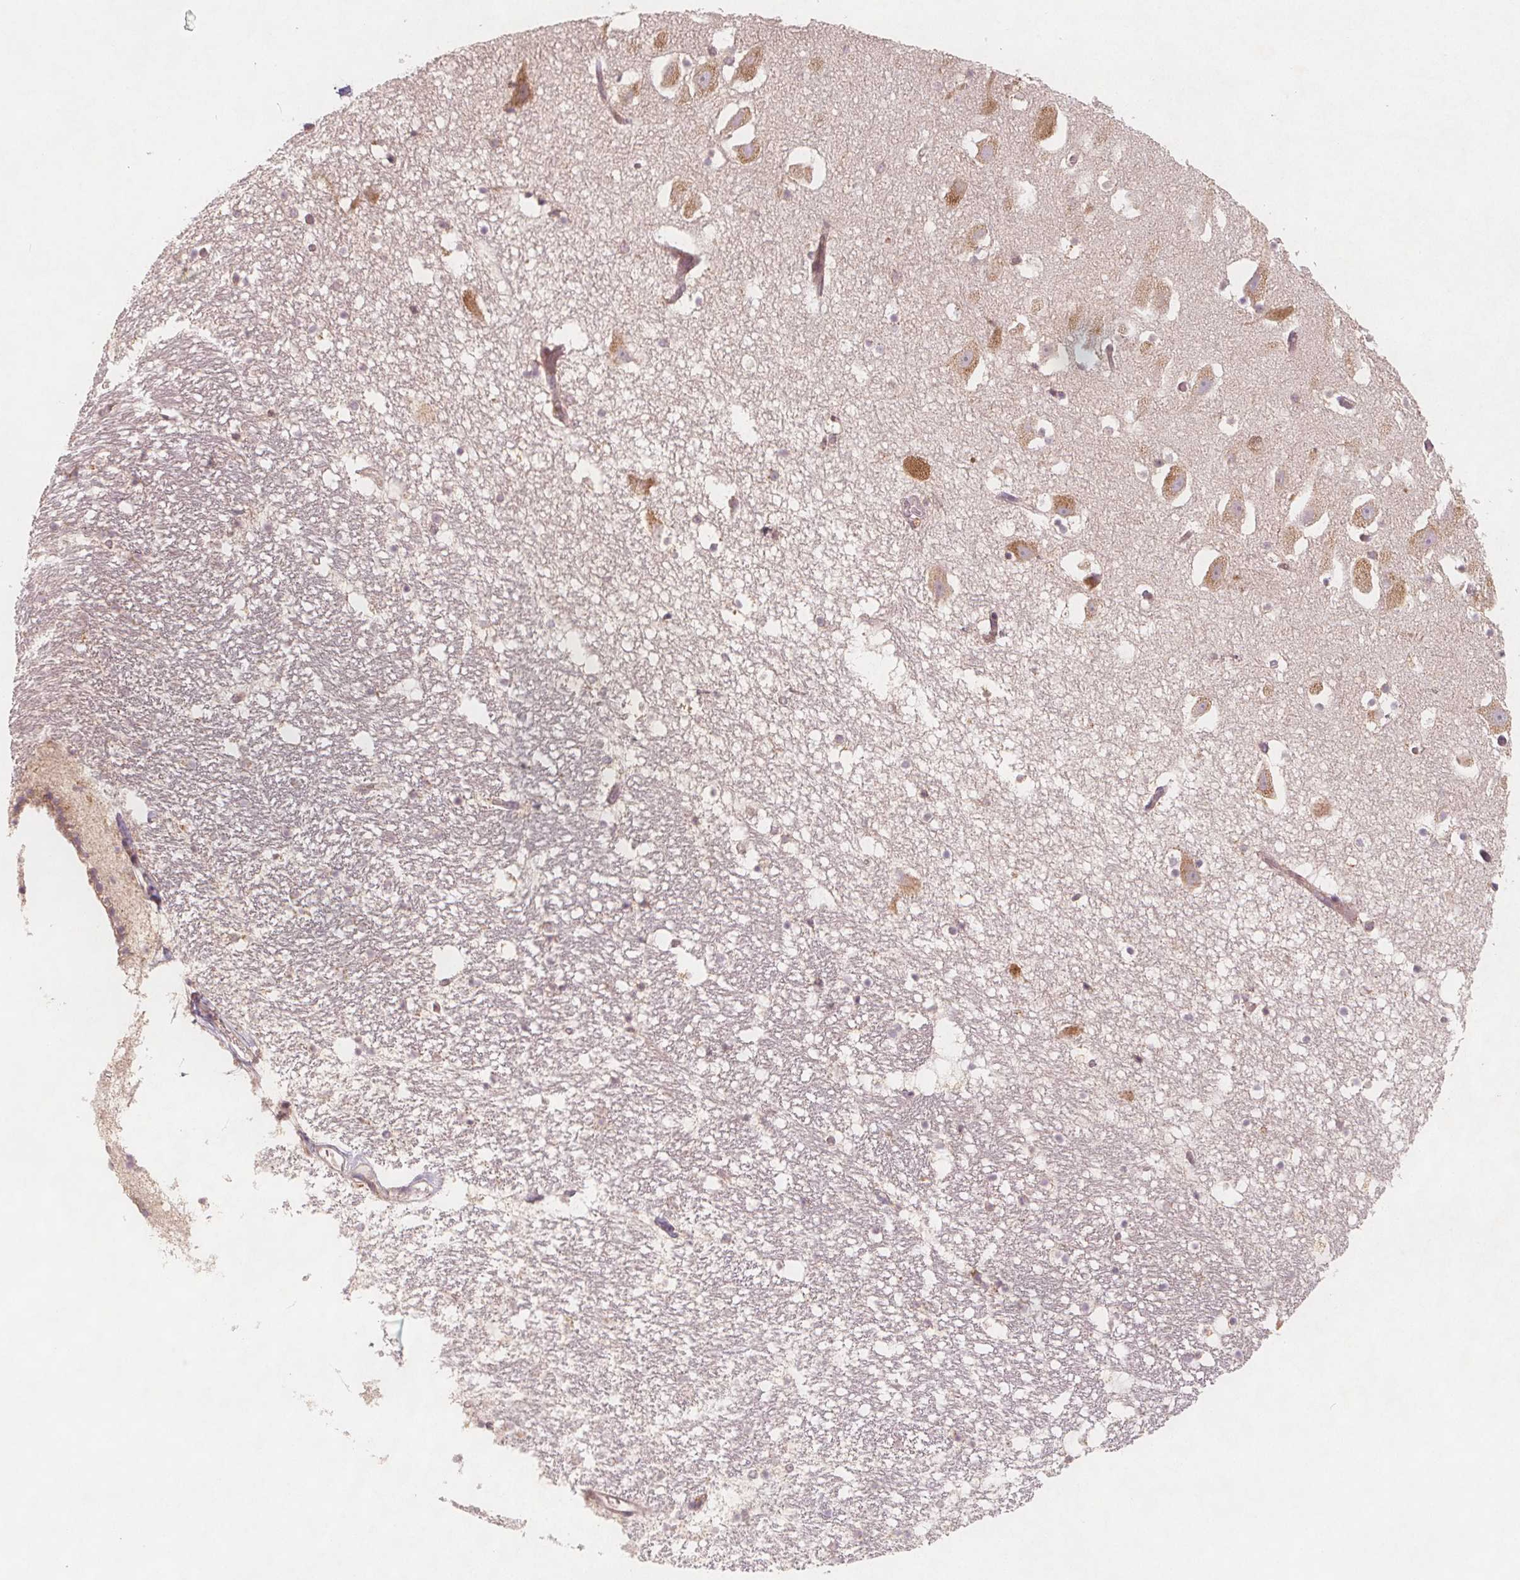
{"staining": {"intensity": "negative", "quantity": "none", "location": "none"}, "tissue": "hippocampus", "cell_type": "Glial cells", "image_type": "normal", "snomed": [{"axis": "morphology", "description": "Normal tissue, NOS"}, {"axis": "topography", "description": "Hippocampus"}], "caption": "Image shows no significant protein positivity in glial cells of benign hippocampus.", "gene": "NCSTN", "patient": {"sex": "male", "age": 26}}